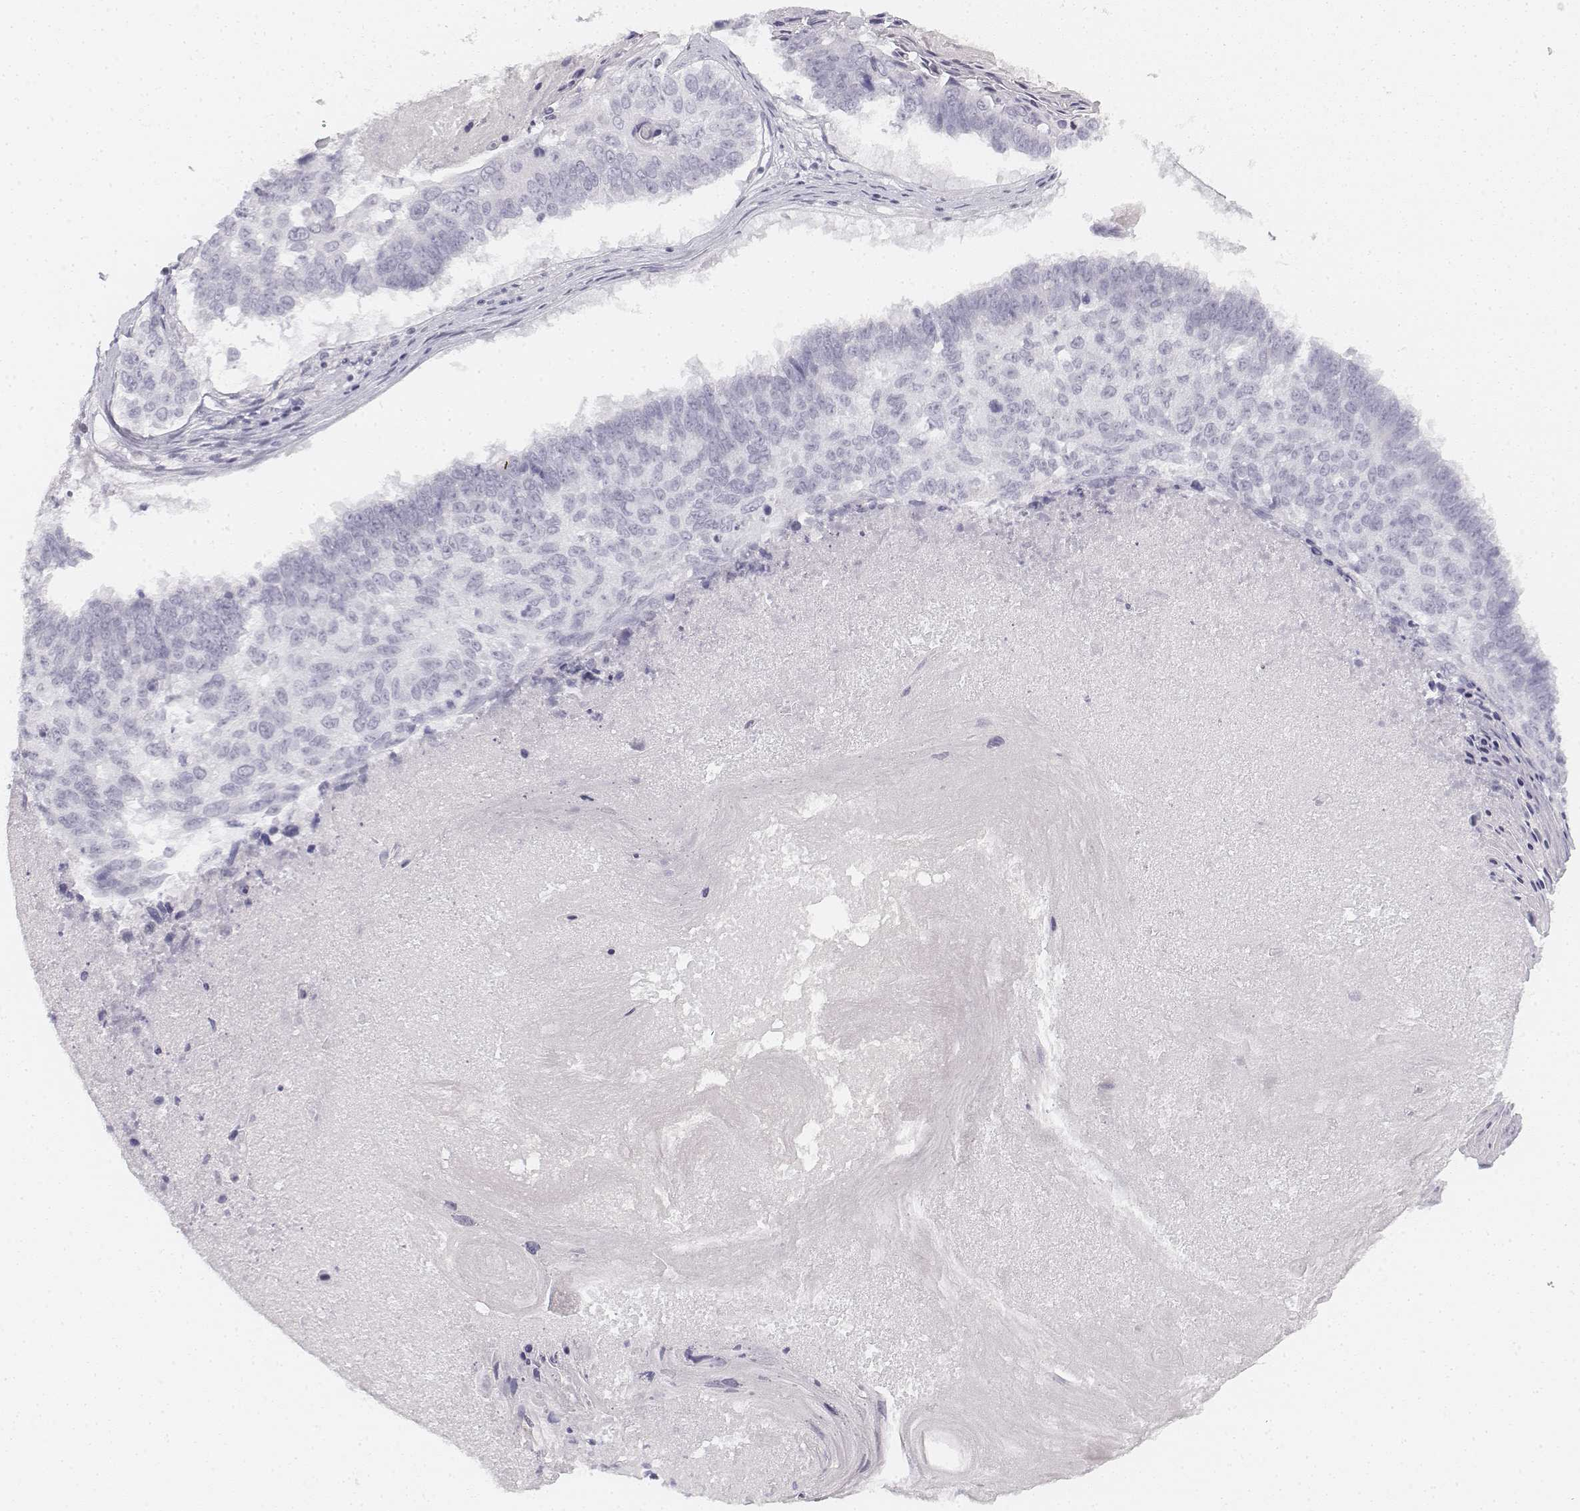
{"staining": {"intensity": "negative", "quantity": "none", "location": "none"}, "tissue": "lung cancer", "cell_type": "Tumor cells", "image_type": "cancer", "snomed": [{"axis": "morphology", "description": "Squamous cell carcinoma, NOS"}, {"axis": "topography", "description": "Lung"}], "caption": "Squamous cell carcinoma (lung) was stained to show a protein in brown. There is no significant staining in tumor cells. The staining was performed using DAB to visualize the protein expression in brown, while the nuclei were stained in blue with hematoxylin (Magnification: 20x).", "gene": "KRTAP2-1", "patient": {"sex": "male", "age": 73}}